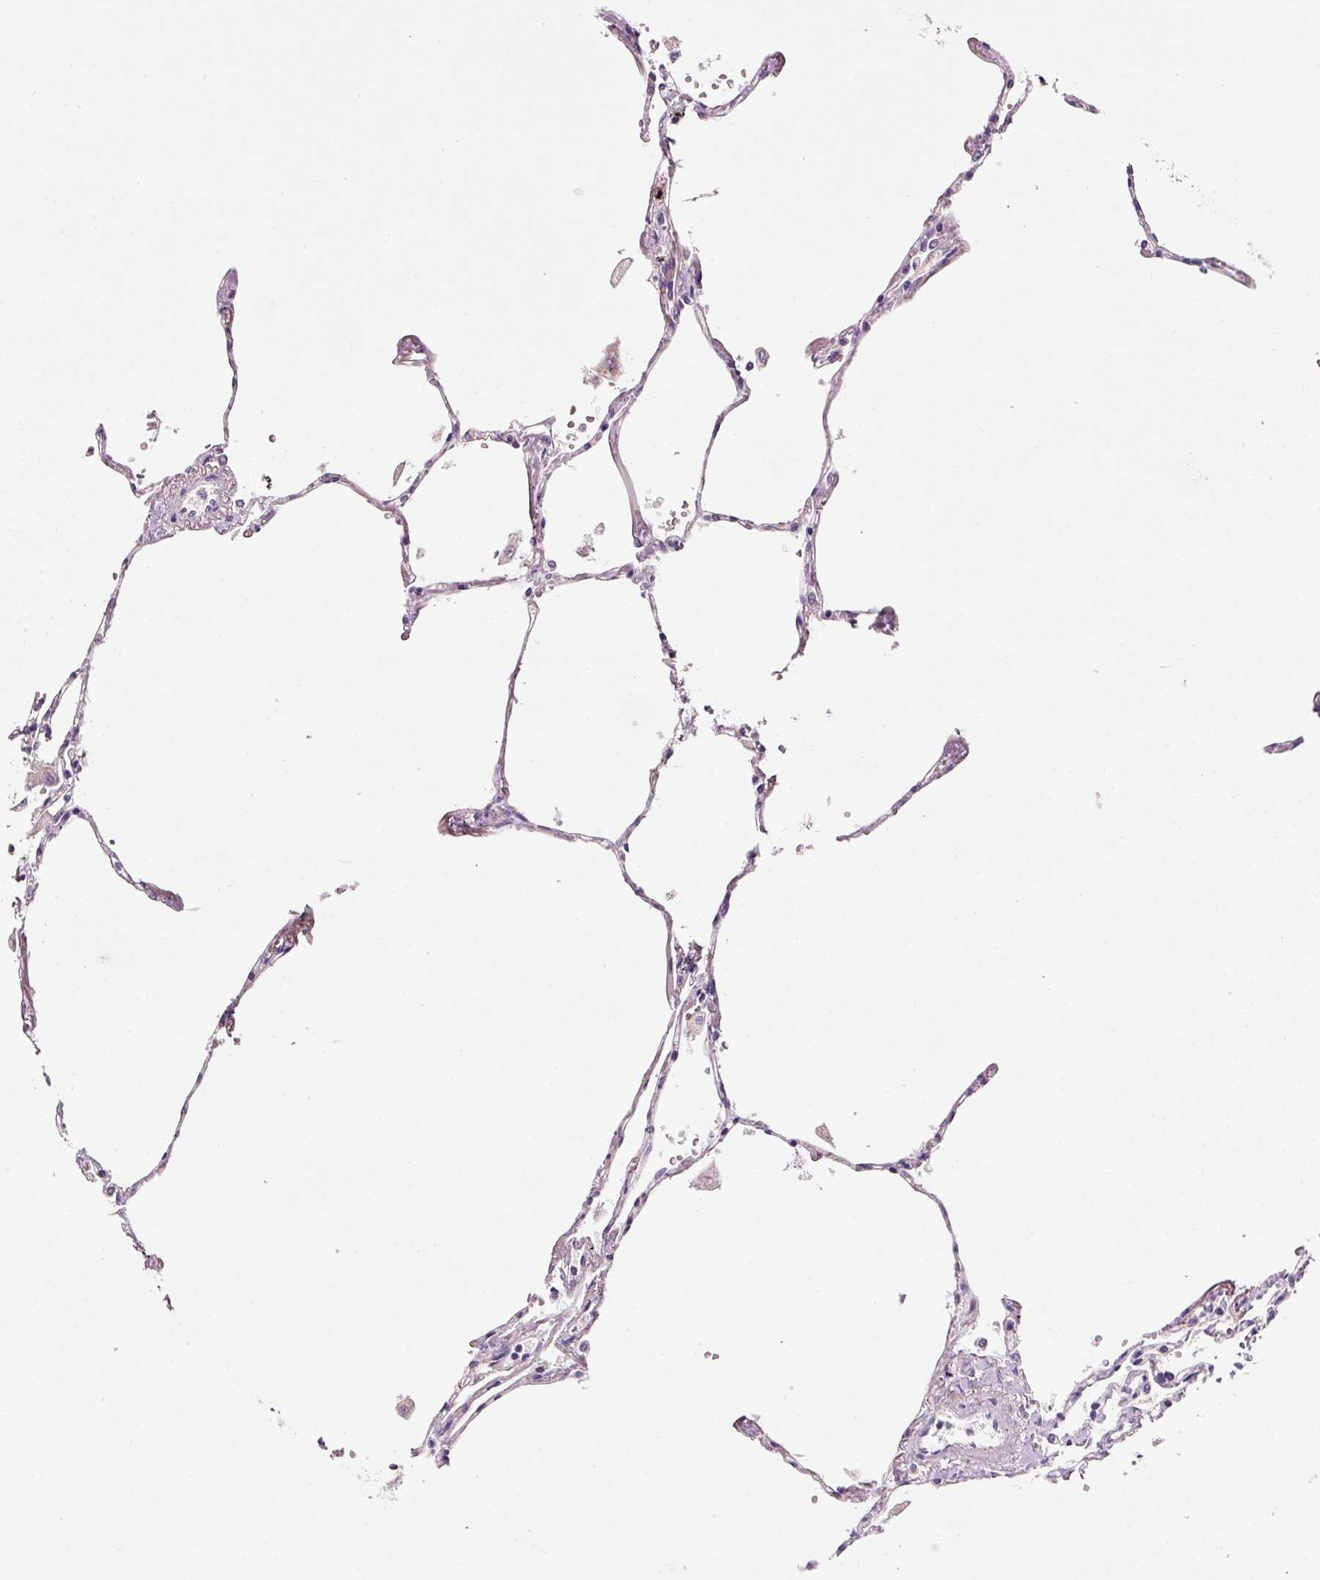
{"staining": {"intensity": "negative", "quantity": "none", "location": "none"}, "tissue": "lung", "cell_type": "Alveolar cells", "image_type": "normal", "snomed": [{"axis": "morphology", "description": "Normal tissue, NOS"}, {"axis": "topography", "description": "Lung"}], "caption": "High power microscopy histopathology image of an immunohistochemistry image of unremarkable lung, revealing no significant positivity in alveolar cells.", "gene": "TENT5C", "patient": {"sex": "female", "age": 67}}